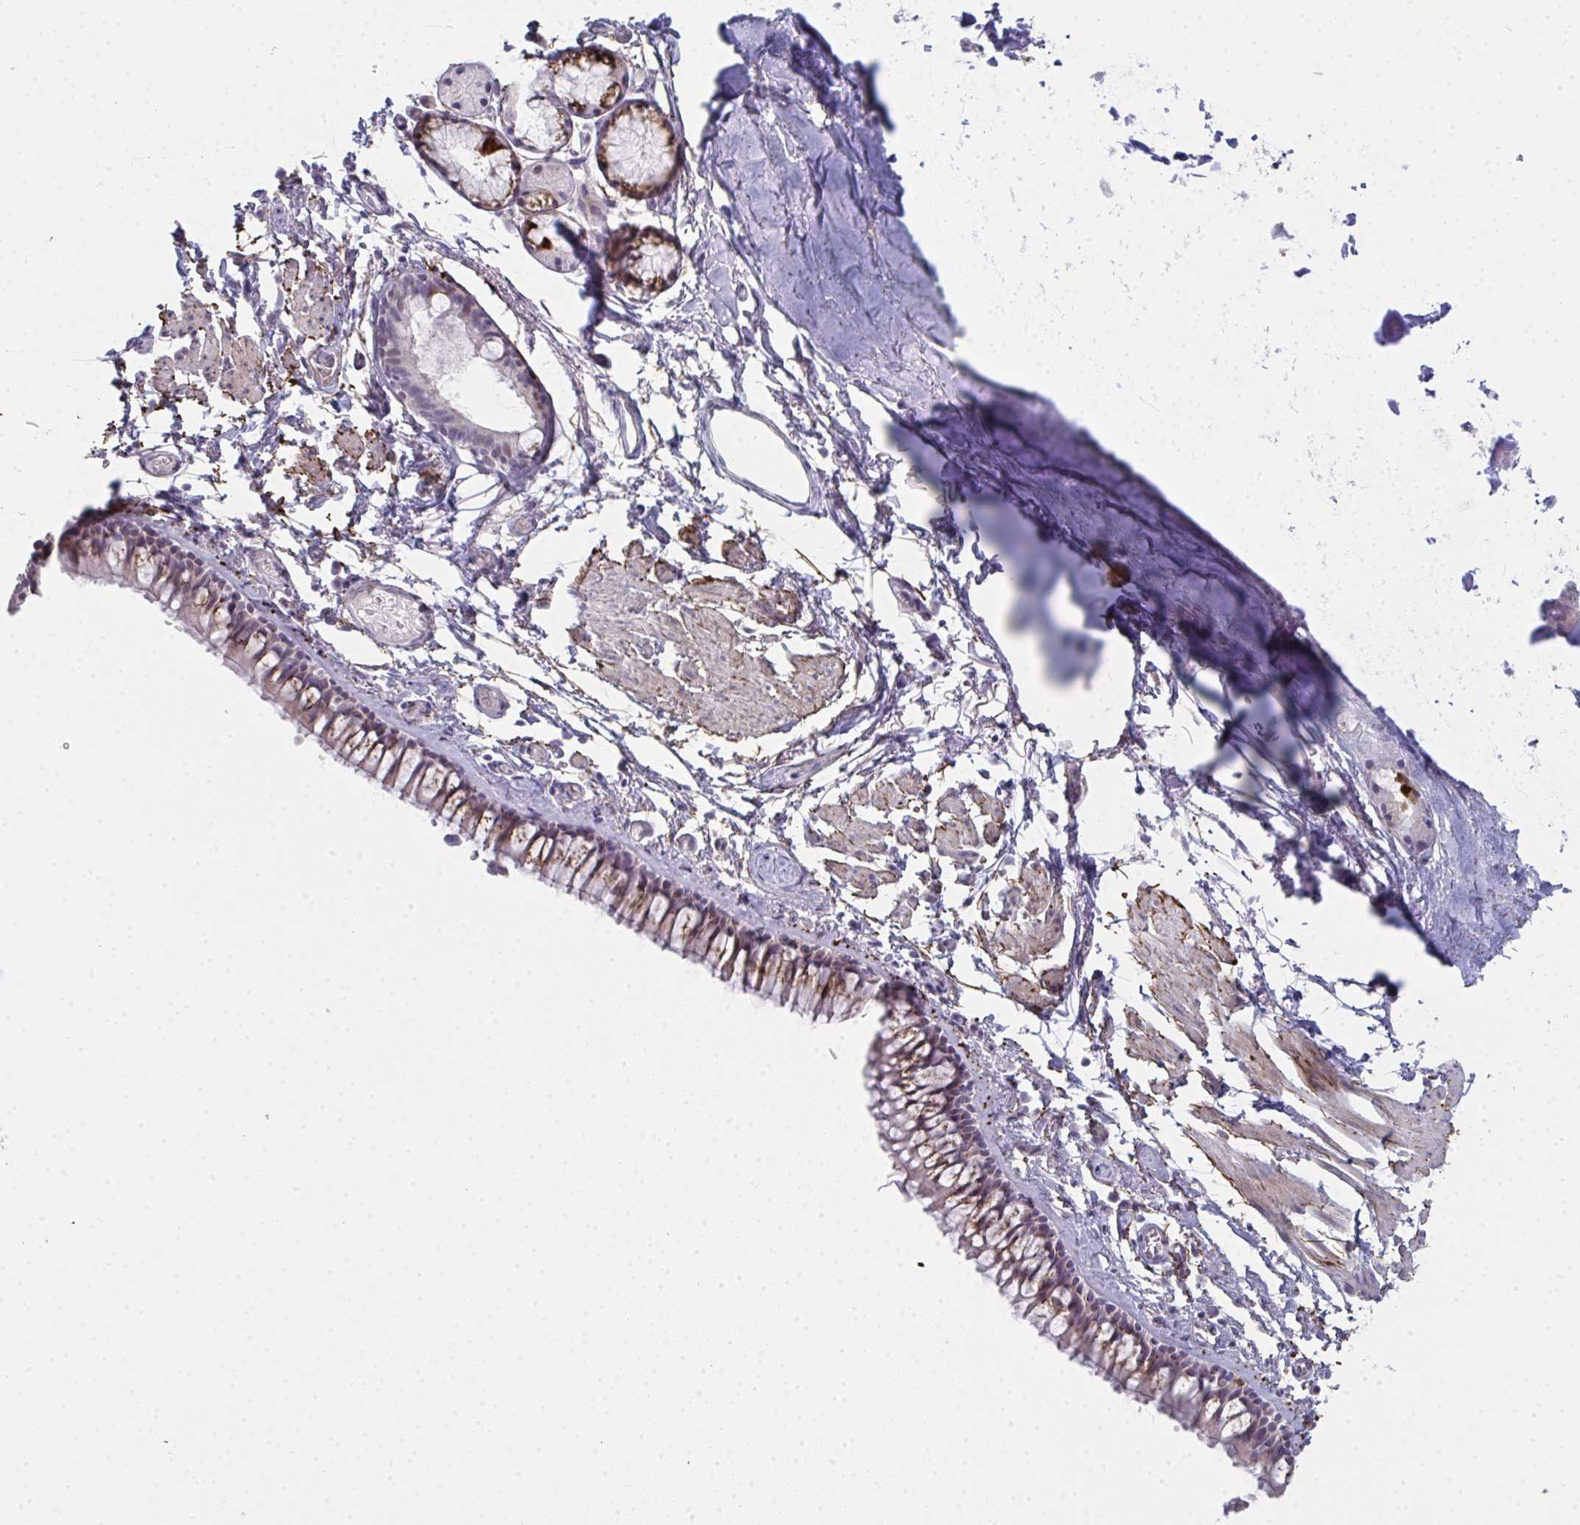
{"staining": {"intensity": "moderate", "quantity": "25%-75%", "location": "cytoplasmic/membranous"}, "tissue": "bronchus", "cell_type": "Respiratory epithelial cells", "image_type": "normal", "snomed": [{"axis": "morphology", "description": "Normal tissue, NOS"}, {"axis": "topography", "description": "Cartilage tissue"}, {"axis": "topography", "description": "Bronchus"}], "caption": "The photomicrograph exhibits immunohistochemical staining of normal bronchus. There is moderate cytoplasmic/membranous staining is appreciated in about 25%-75% of respiratory epithelial cells. The staining was performed using DAB, with brown indicating positive protein expression. Nuclei are stained blue with hematoxylin.", "gene": "A1CF", "patient": {"sex": "female", "age": 79}}